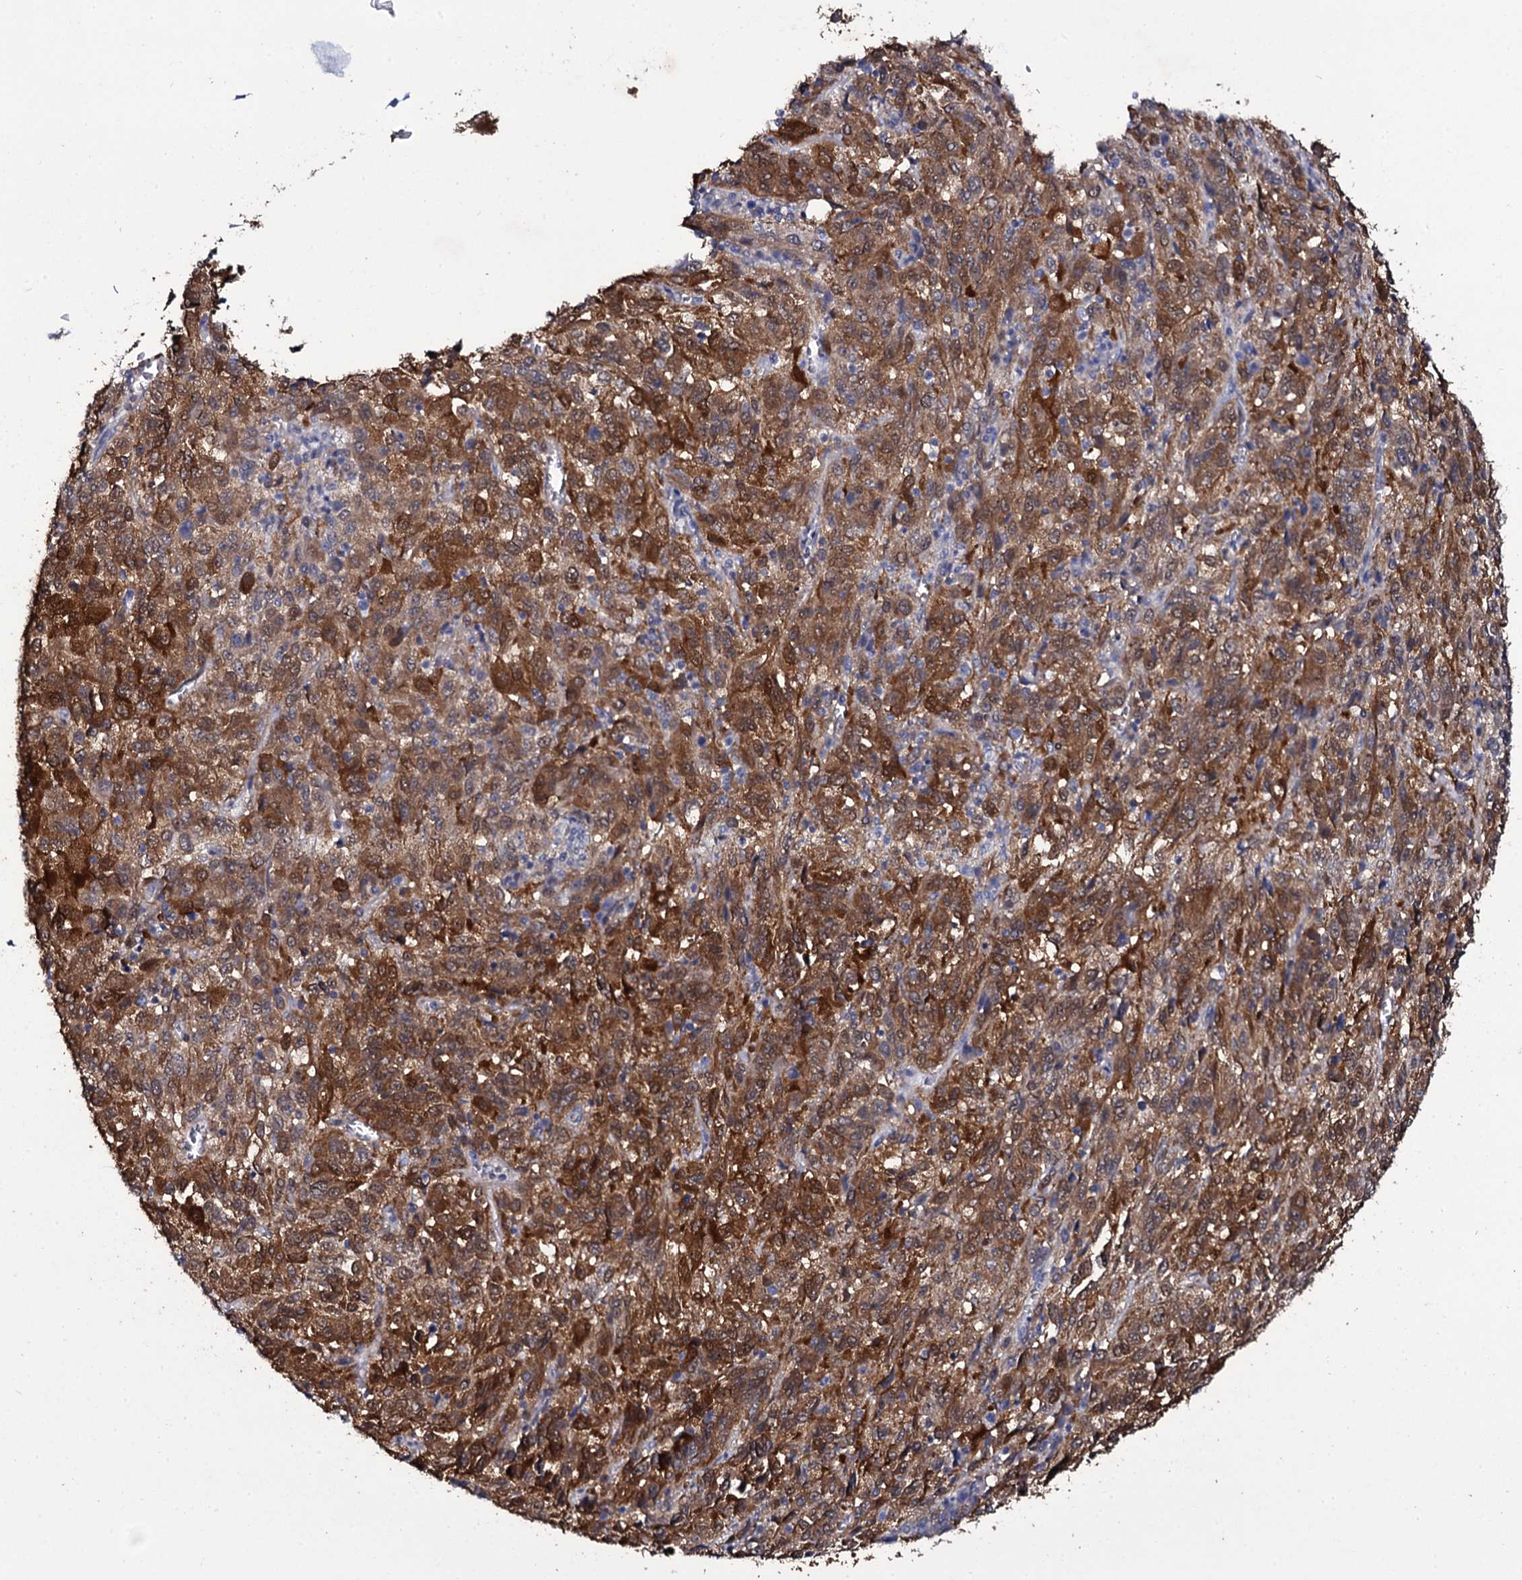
{"staining": {"intensity": "strong", "quantity": ">75%", "location": "cytoplasmic/membranous"}, "tissue": "melanoma", "cell_type": "Tumor cells", "image_type": "cancer", "snomed": [{"axis": "morphology", "description": "Malignant melanoma, Metastatic site"}, {"axis": "topography", "description": "Lung"}], "caption": "Immunohistochemical staining of human malignant melanoma (metastatic site) shows high levels of strong cytoplasmic/membranous protein positivity in about >75% of tumor cells.", "gene": "CRYL1", "patient": {"sex": "male", "age": 64}}